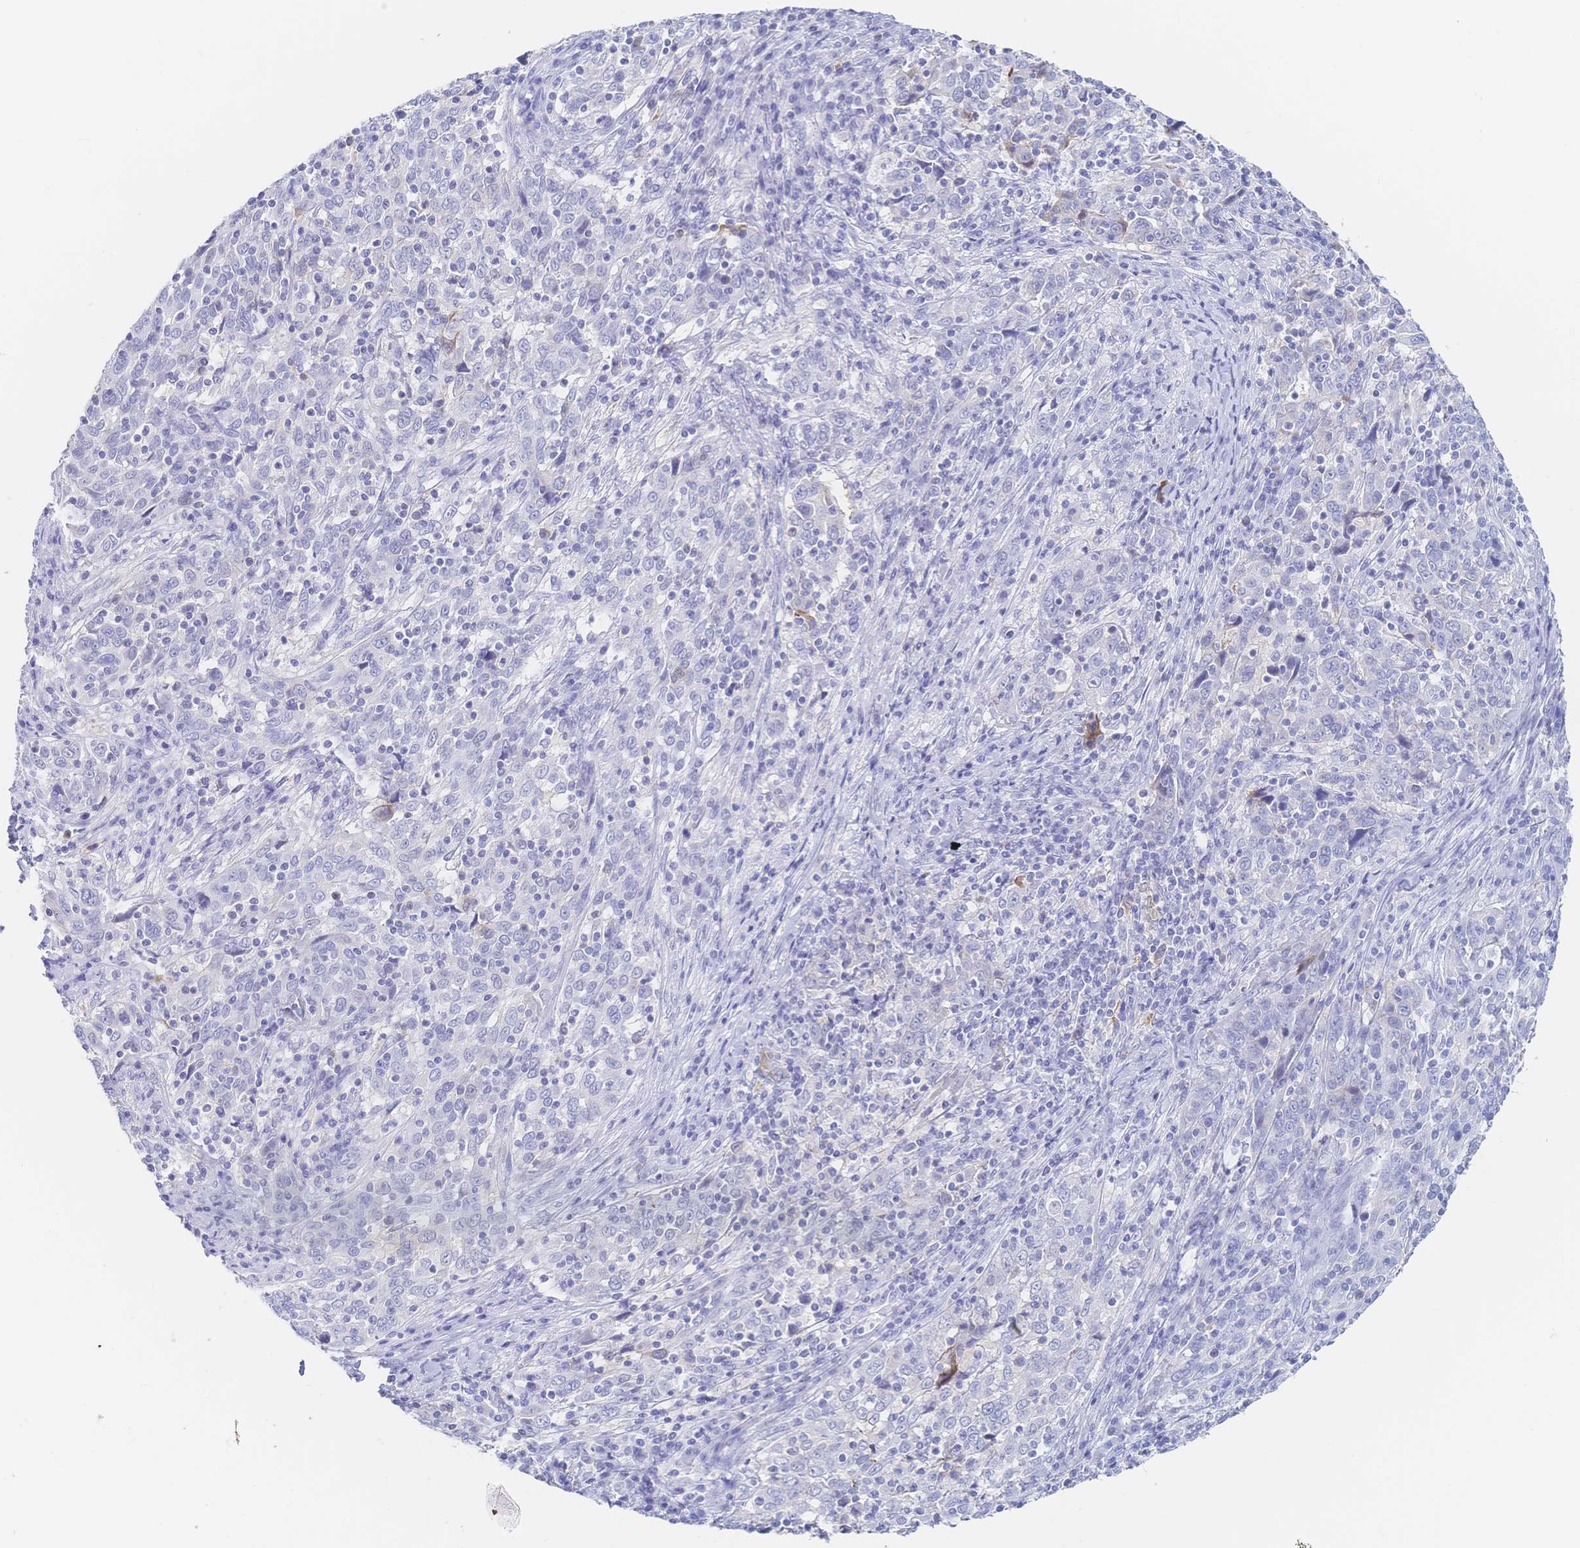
{"staining": {"intensity": "negative", "quantity": "none", "location": "none"}, "tissue": "cervical cancer", "cell_type": "Tumor cells", "image_type": "cancer", "snomed": [{"axis": "morphology", "description": "Squamous cell carcinoma, NOS"}, {"axis": "topography", "description": "Cervix"}], "caption": "An immunohistochemistry image of squamous cell carcinoma (cervical) is shown. There is no staining in tumor cells of squamous cell carcinoma (cervical).", "gene": "RRM1", "patient": {"sex": "female", "age": 46}}